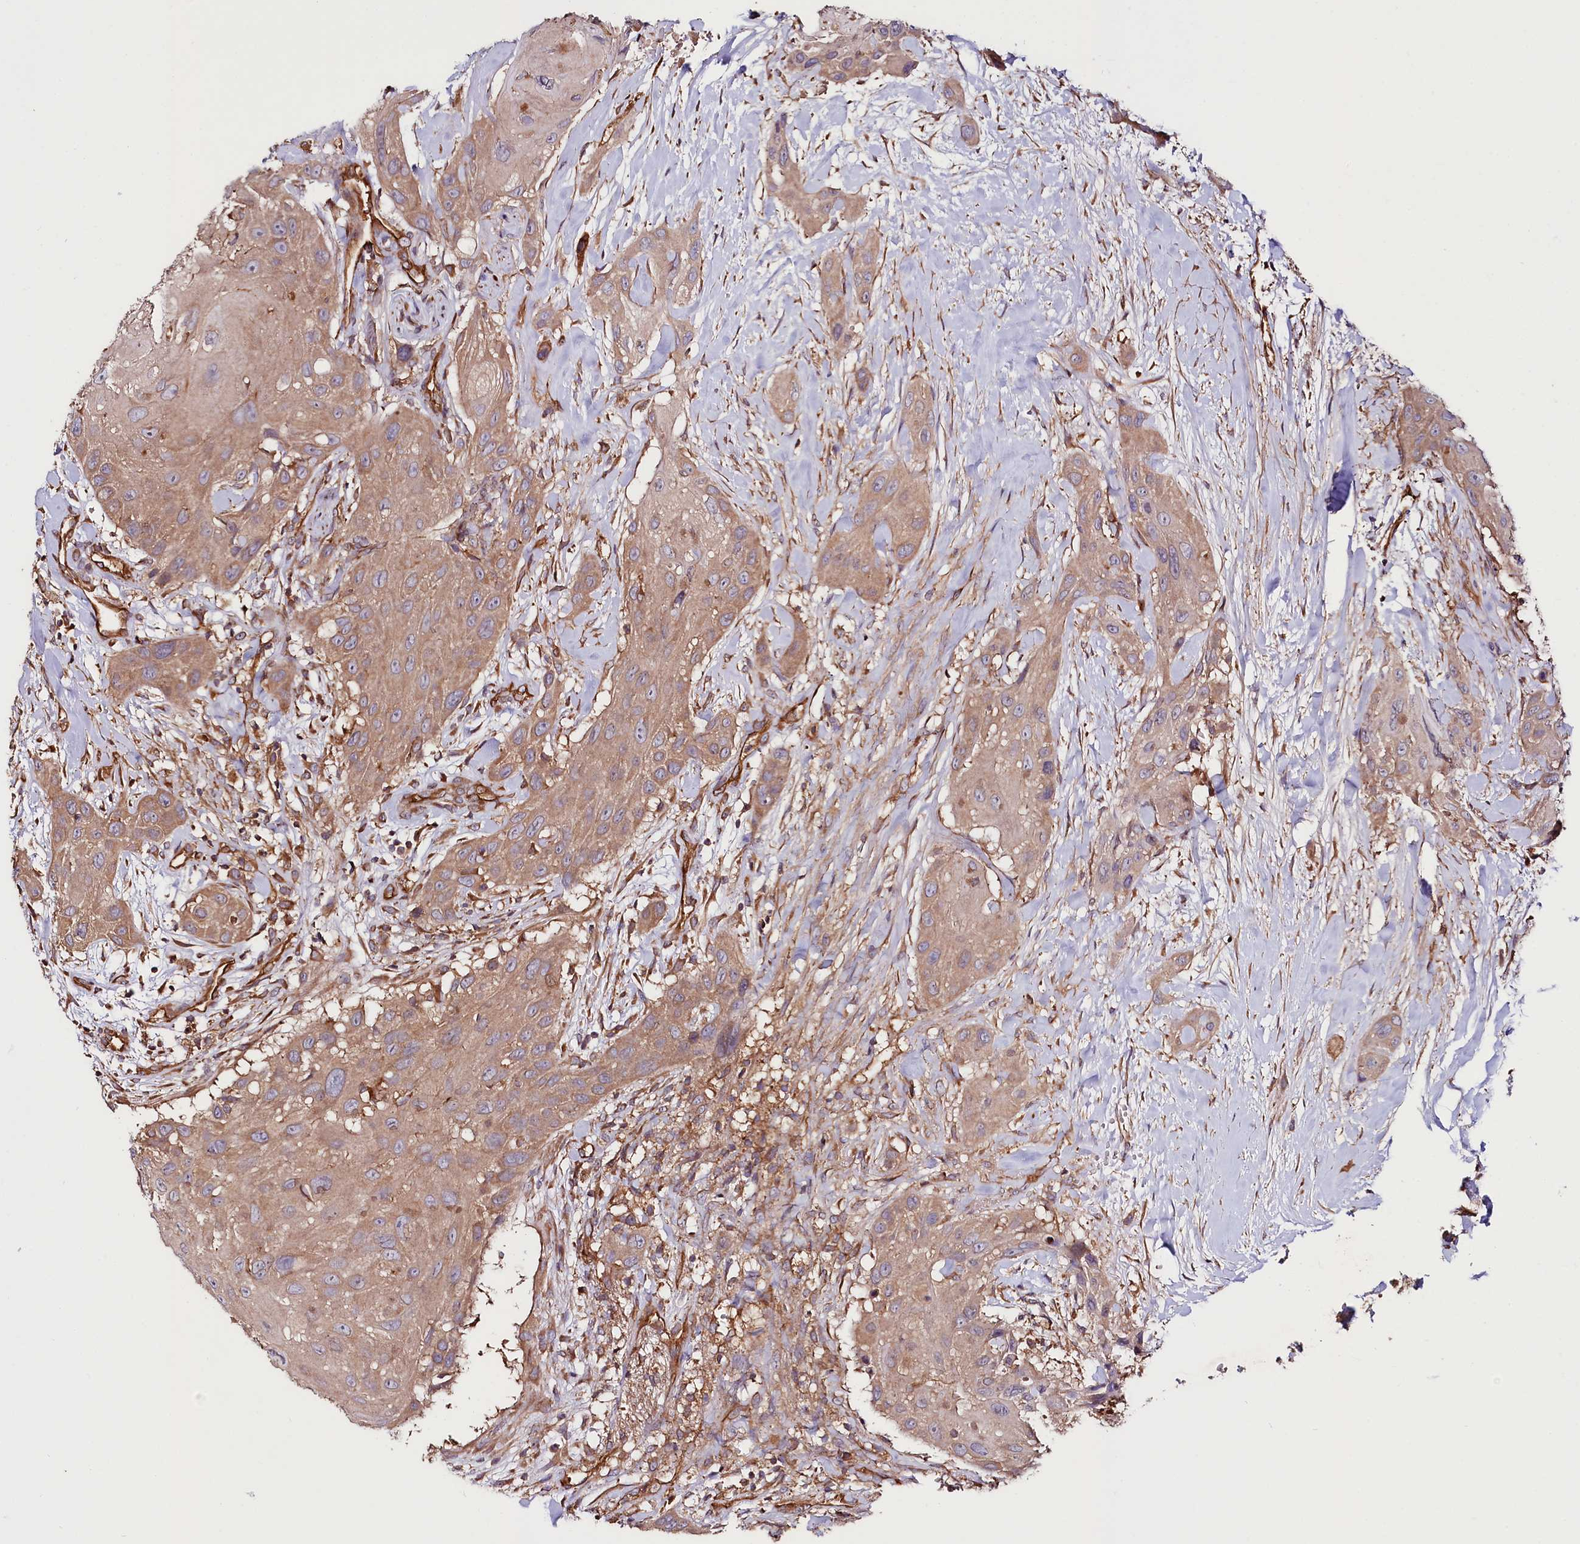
{"staining": {"intensity": "moderate", "quantity": ">75%", "location": "cytoplasmic/membranous"}, "tissue": "head and neck cancer", "cell_type": "Tumor cells", "image_type": "cancer", "snomed": [{"axis": "morphology", "description": "Squamous cell carcinoma, NOS"}, {"axis": "topography", "description": "Head-Neck"}], "caption": "Human squamous cell carcinoma (head and neck) stained with a protein marker demonstrates moderate staining in tumor cells.", "gene": "CEP295", "patient": {"sex": "male", "age": 81}}